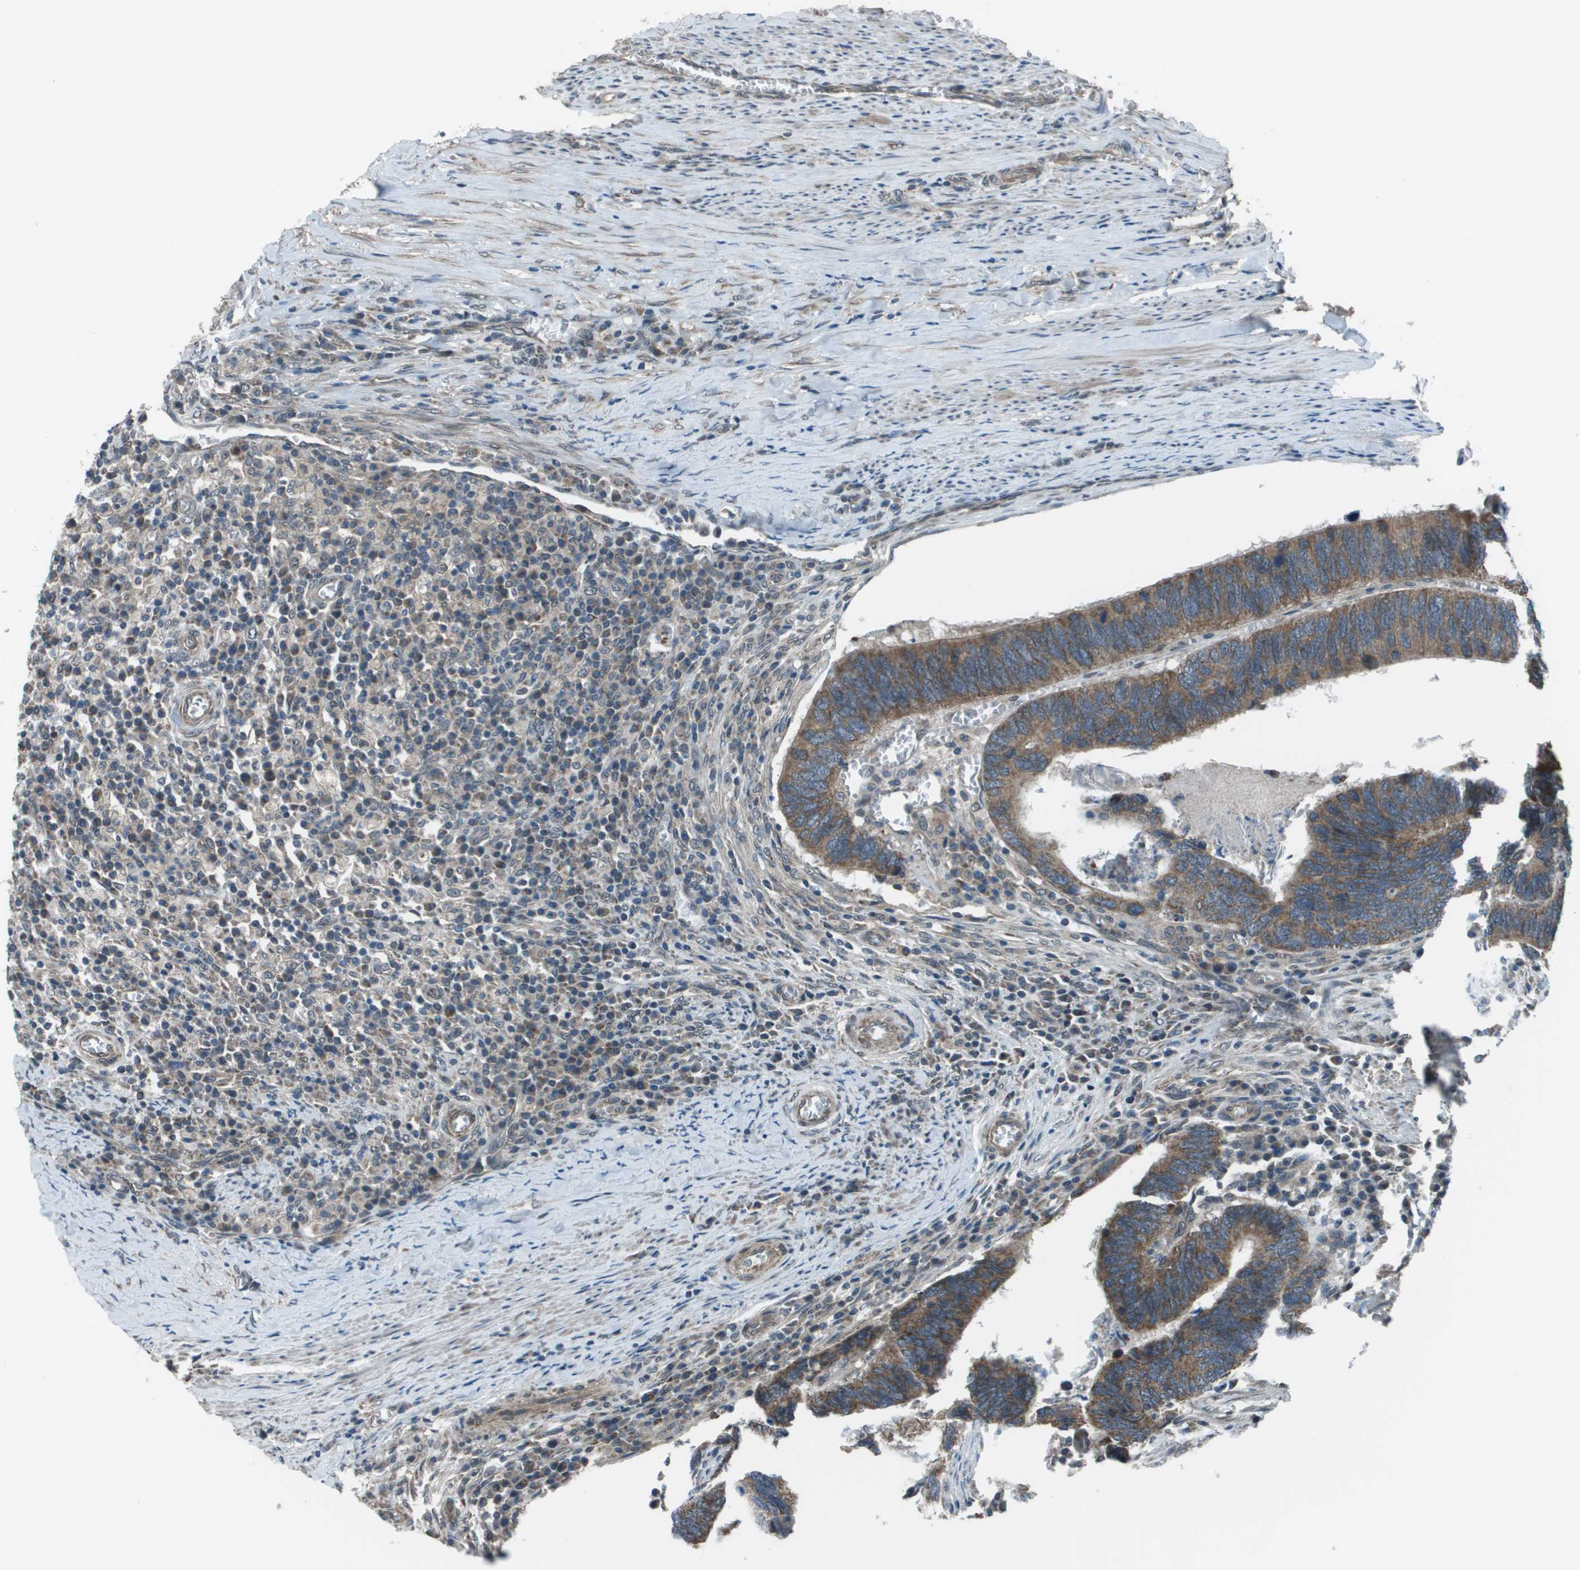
{"staining": {"intensity": "moderate", "quantity": ">75%", "location": "cytoplasmic/membranous"}, "tissue": "colorectal cancer", "cell_type": "Tumor cells", "image_type": "cancer", "snomed": [{"axis": "morphology", "description": "Adenocarcinoma, NOS"}, {"axis": "topography", "description": "Colon"}], "caption": "Immunohistochemical staining of human colorectal cancer (adenocarcinoma) exhibits medium levels of moderate cytoplasmic/membranous protein expression in approximately >75% of tumor cells. Nuclei are stained in blue.", "gene": "PPFIA1", "patient": {"sex": "male", "age": 72}}